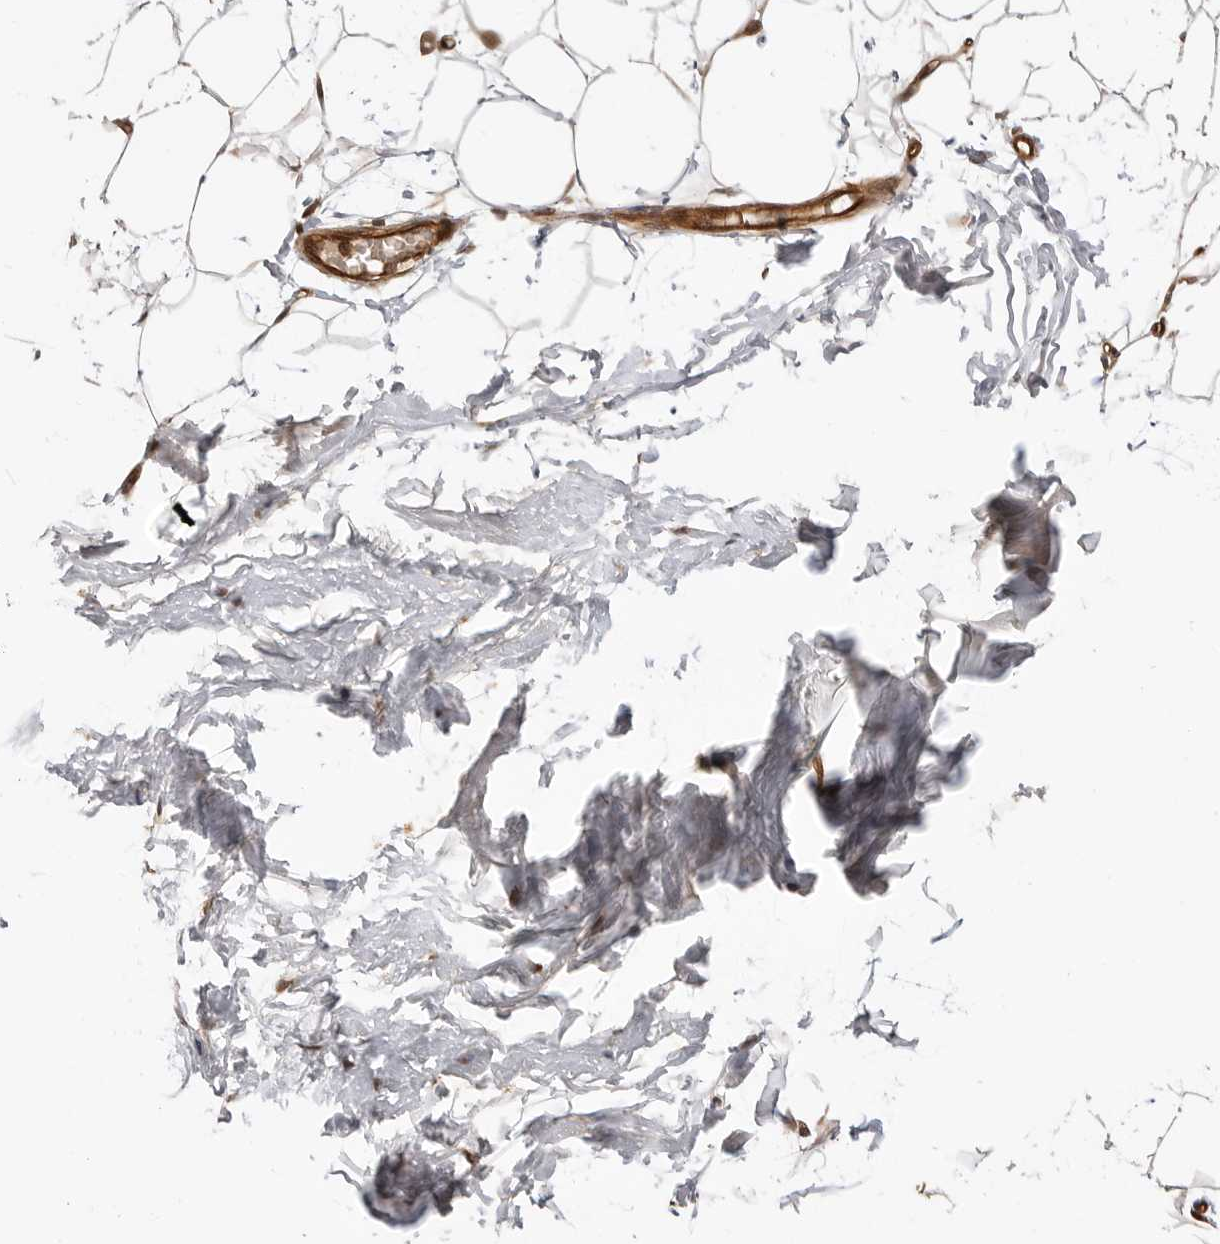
{"staining": {"intensity": "moderate", "quantity": "25%-75%", "location": "cytoplasmic/membranous,nuclear"}, "tissue": "breast", "cell_type": "Adipocytes", "image_type": "normal", "snomed": [{"axis": "morphology", "description": "Normal tissue, NOS"}, {"axis": "topography", "description": "Breast"}], "caption": "Protein analysis of unremarkable breast demonstrates moderate cytoplasmic/membranous,nuclear staining in approximately 25%-75% of adipocytes.", "gene": "ADPRS", "patient": {"sex": "female", "age": 23}}